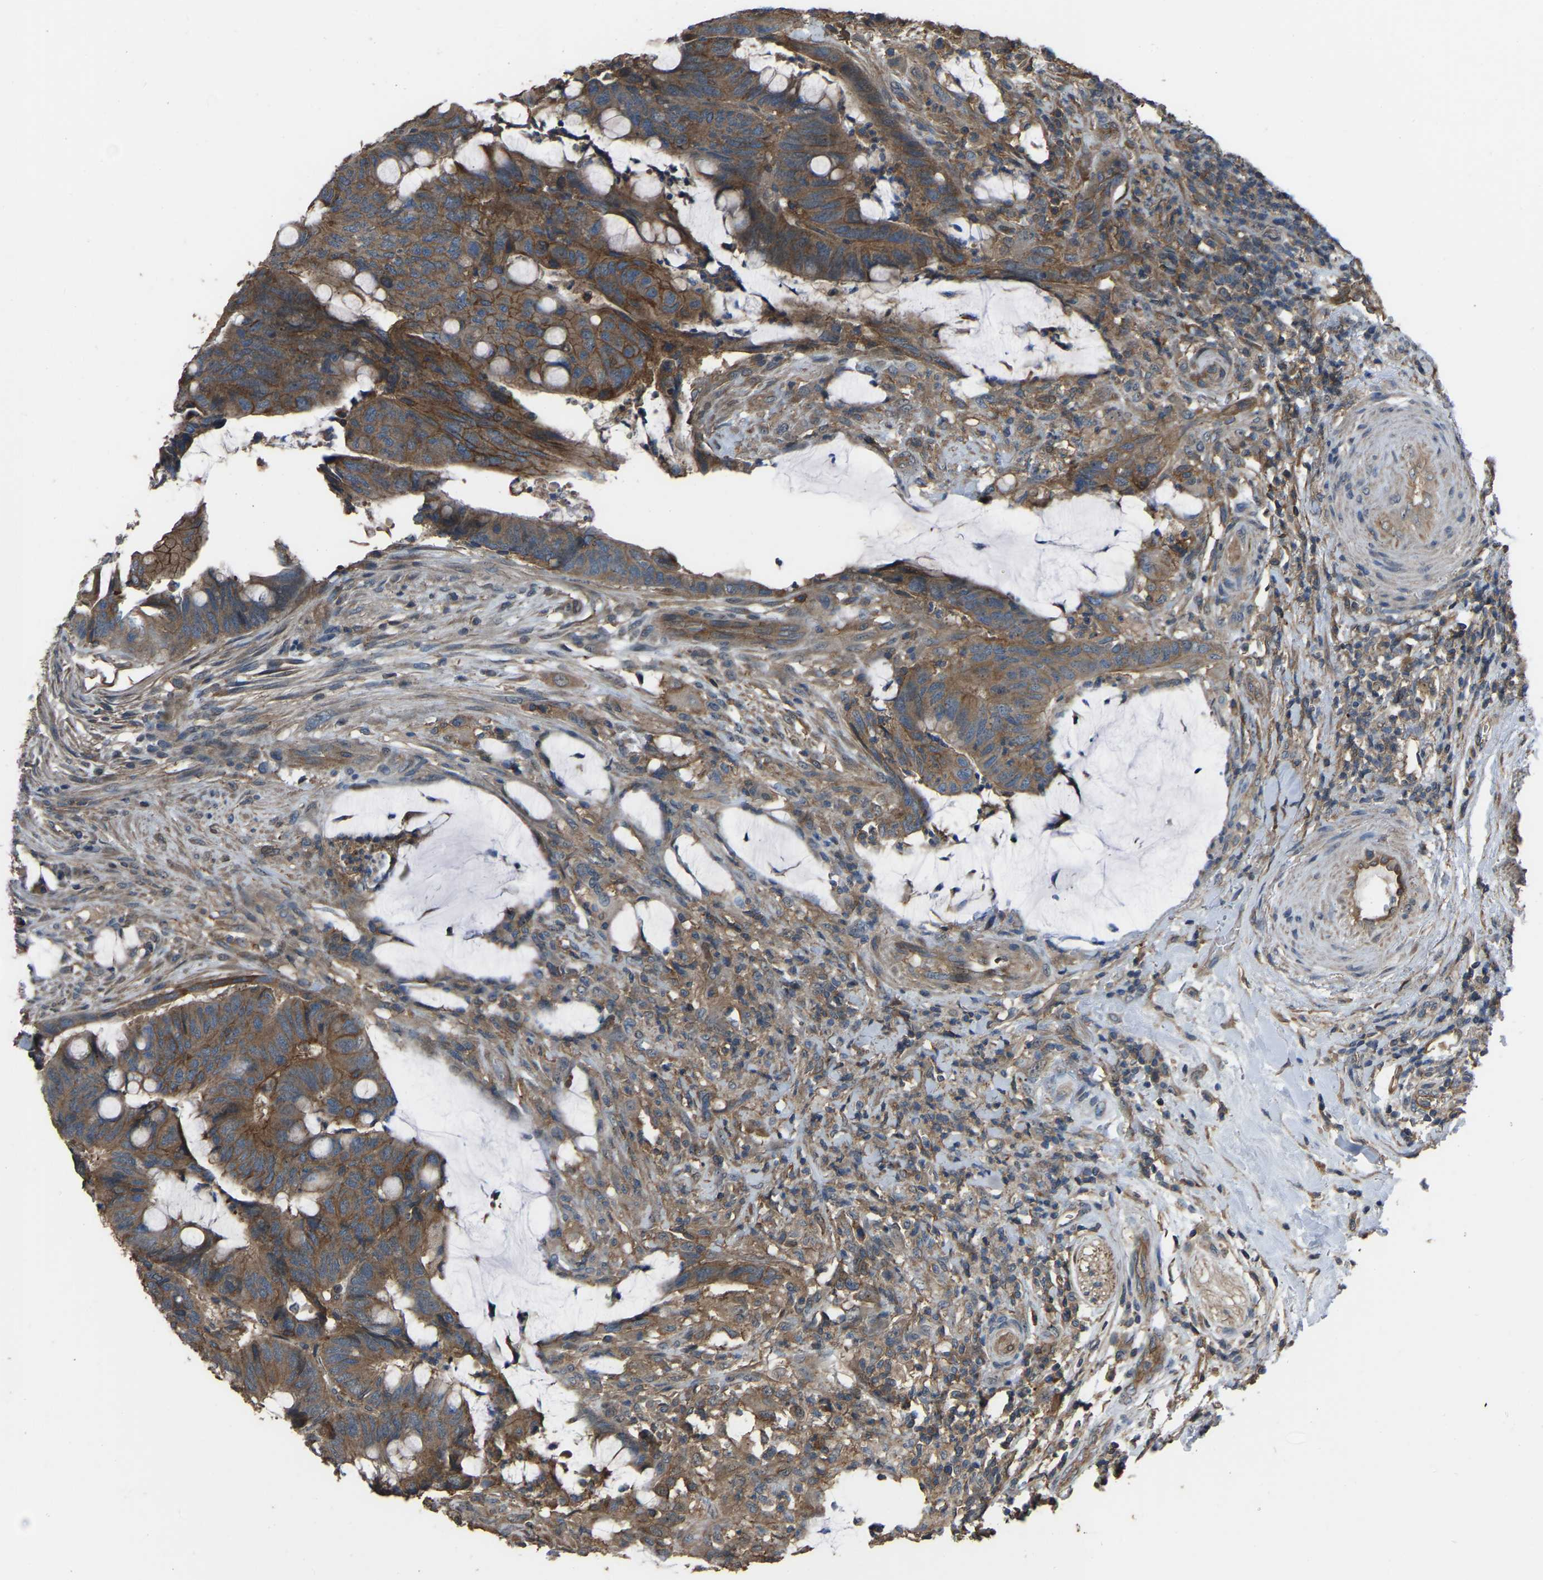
{"staining": {"intensity": "moderate", "quantity": ">75%", "location": "cytoplasmic/membranous"}, "tissue": "colorectal cancer", "cell_type": "Tumor cells", "image_type": "cancer", "snomed": [{"axis": "morphology", "description": "Normal tissue, NOS"}, {"axis": "morphology", "description": "Adenocarcinoma, NOS"}, {"axis": "topography", "description": "Rectum"}, {"axis": "topography", "description": "Peripheral nerve tissue"}], "caption": "Adenocarcinoma (colorectal) stained with immunohistochemistry (IHC) shows moderate cytoplasmic/membranous positivity in about >75% of tumor cells. (DAB (3,3'-diaminobenzidine) = brown stain, brightfield microscopy at high magnification).", "gene": "SLC4A2", "patient": {"sex": "male", "age": 92}}